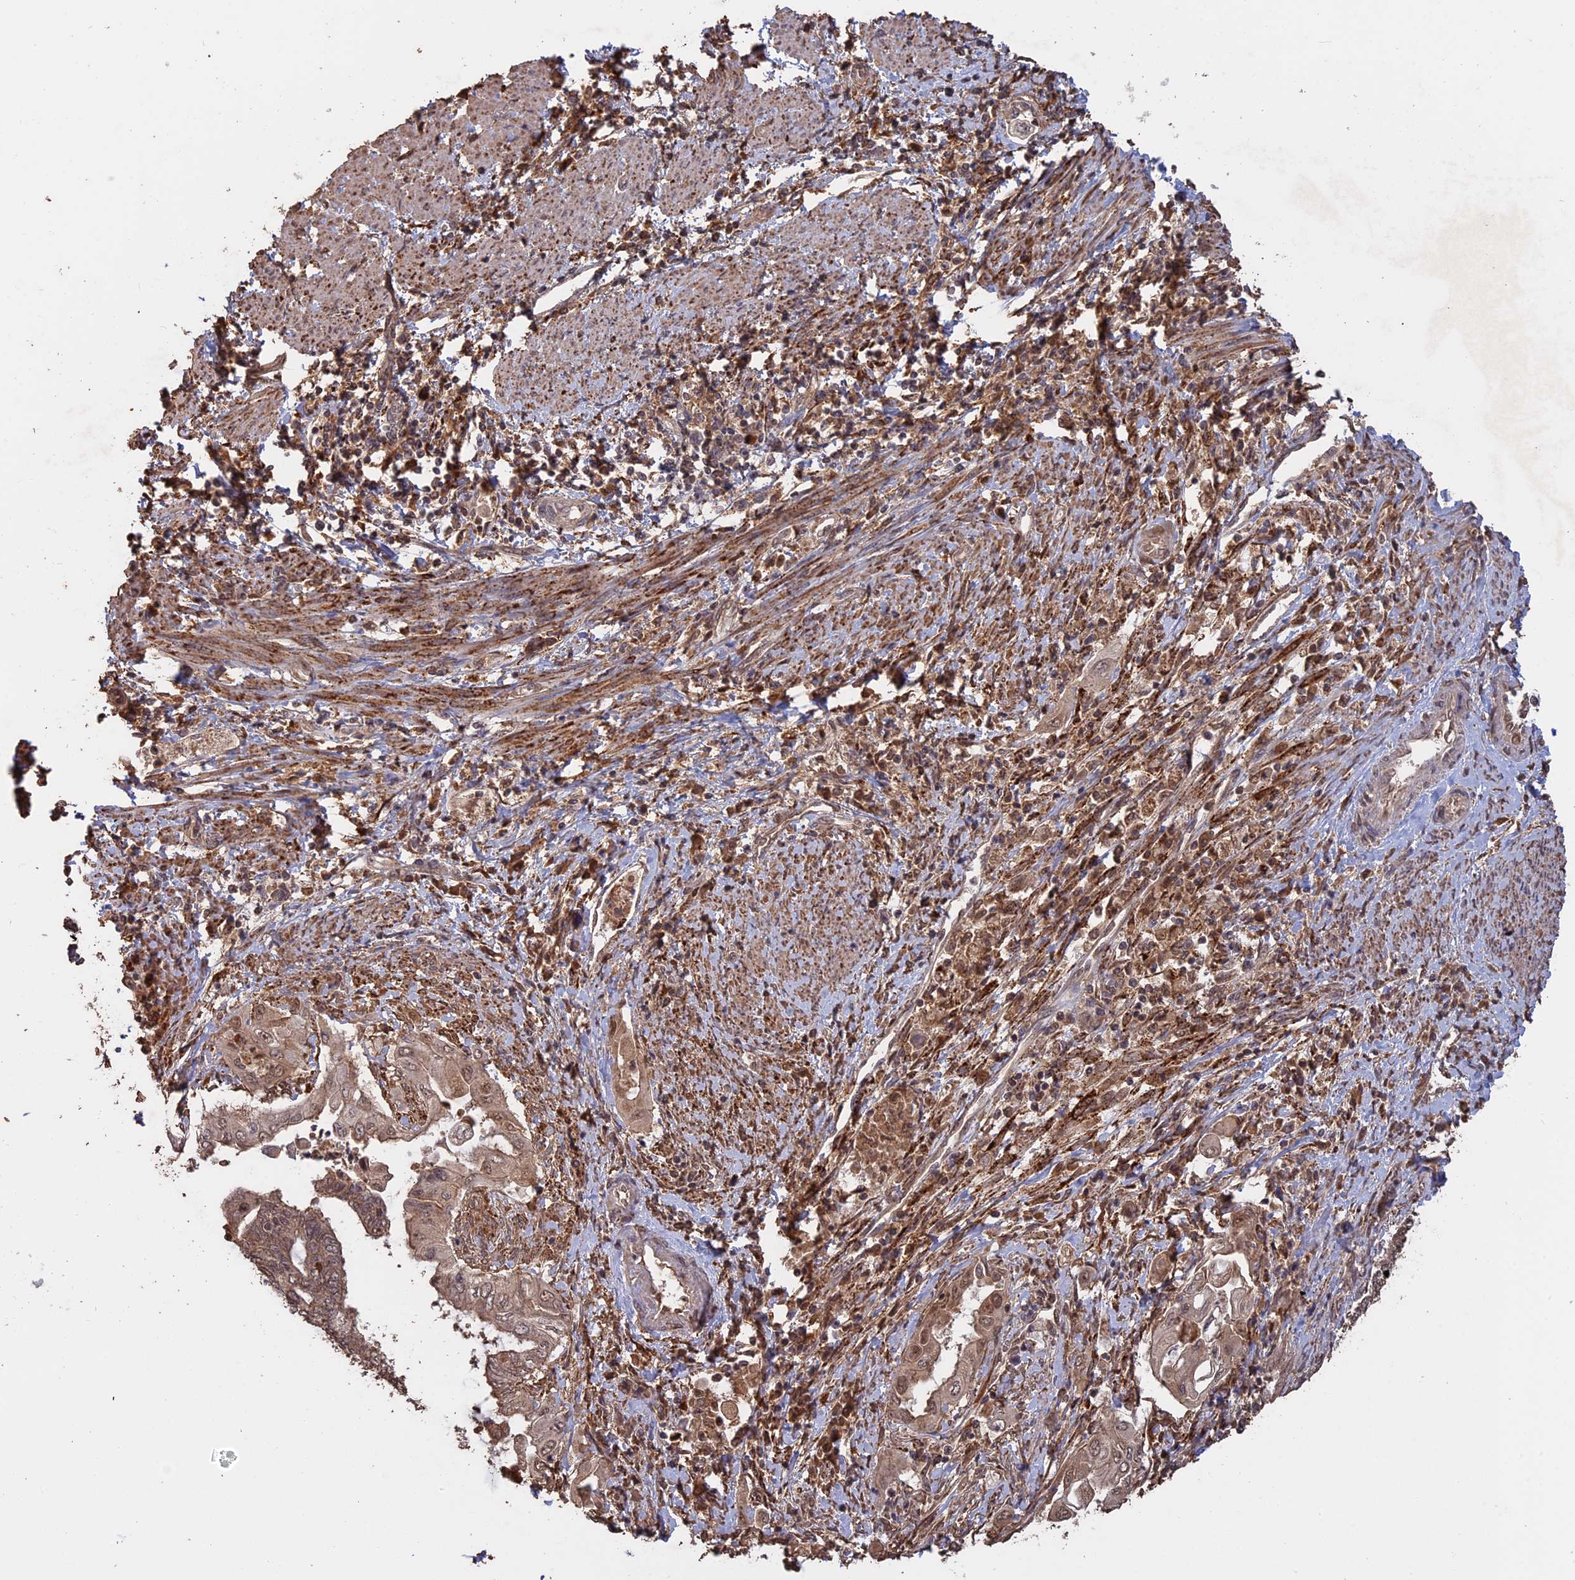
{"staining": {"intensity": "moderate", "quantity": ">75%", "location": "nuclear"}, "tissue": "endometrial cancer", "cell_type": "Tumor cells", "image_type": "cancer", "snomed": [{"axis": "morphology", "description": "Adenocarcinoma, NOS"}, {"axis": "topography", "description": "Uterus"}, {"axis": "topography", "description": "Endometrium"}], "caption": "DAB immunohistochemical staining of adenocarcinoma (endometrial) reveals moderate nuclear protein positivity in approximately >75% of tumor cells.", "gene": "FAM210B", "patient": {"sex": "female", "age": 70}}